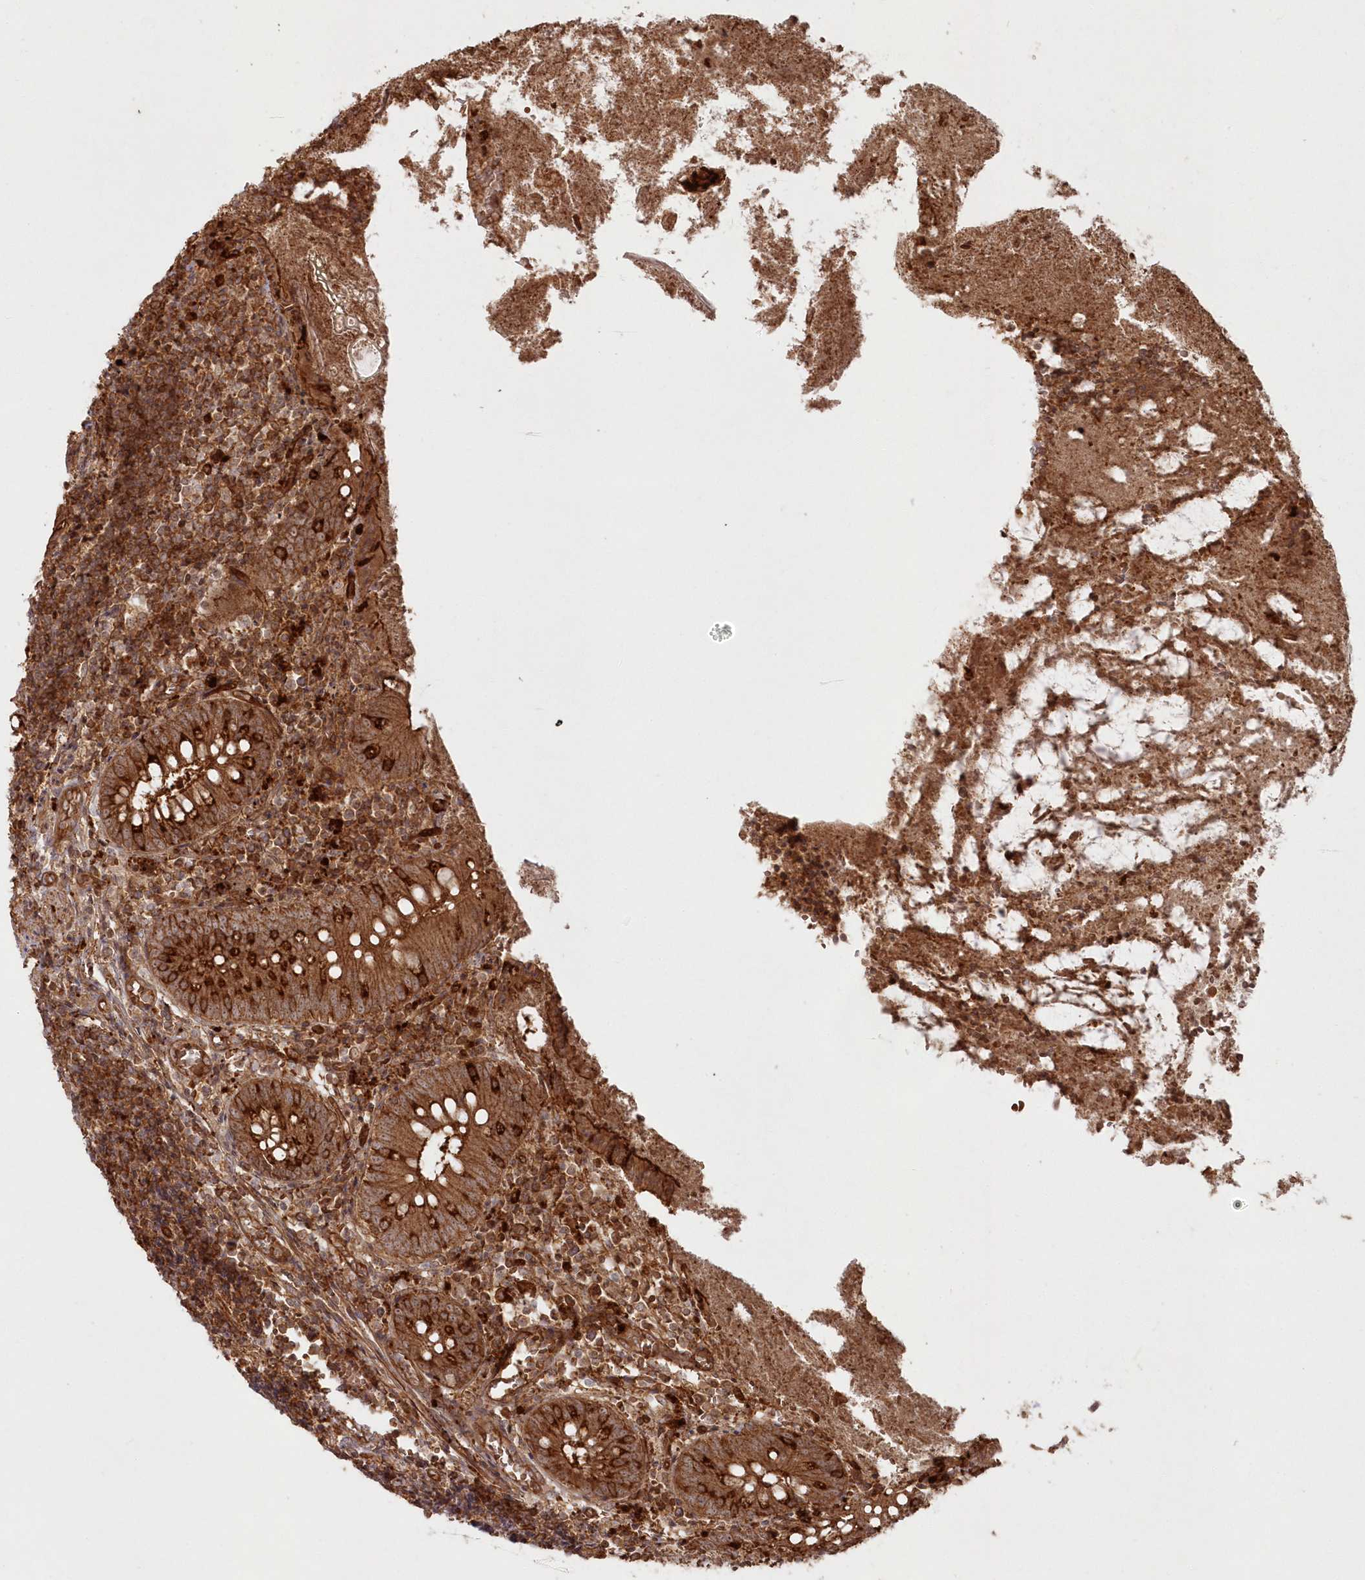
{"staining": {"intensity": "strong", "quantity": ">75%", "location": "cytoplasmic/membranous"}, "tissue": "appendix", "cell_type": "Glandular cells", "image_type": "normal", "snomed": [{"axis": "morphology", "description": "Normal tissue, NOS"}, {"axis": "topography", "description": "Appendix"}], "caption": "The micrograph reveals staining of normal appendix, revealing strong cytoplasmic/membranous protein positivity (brown color) within glandular cells. (DAB IHC with brightfield microscopy, high magnification).", "gene": "RGCC", "patient": {"sex": "female", "age": 17}}